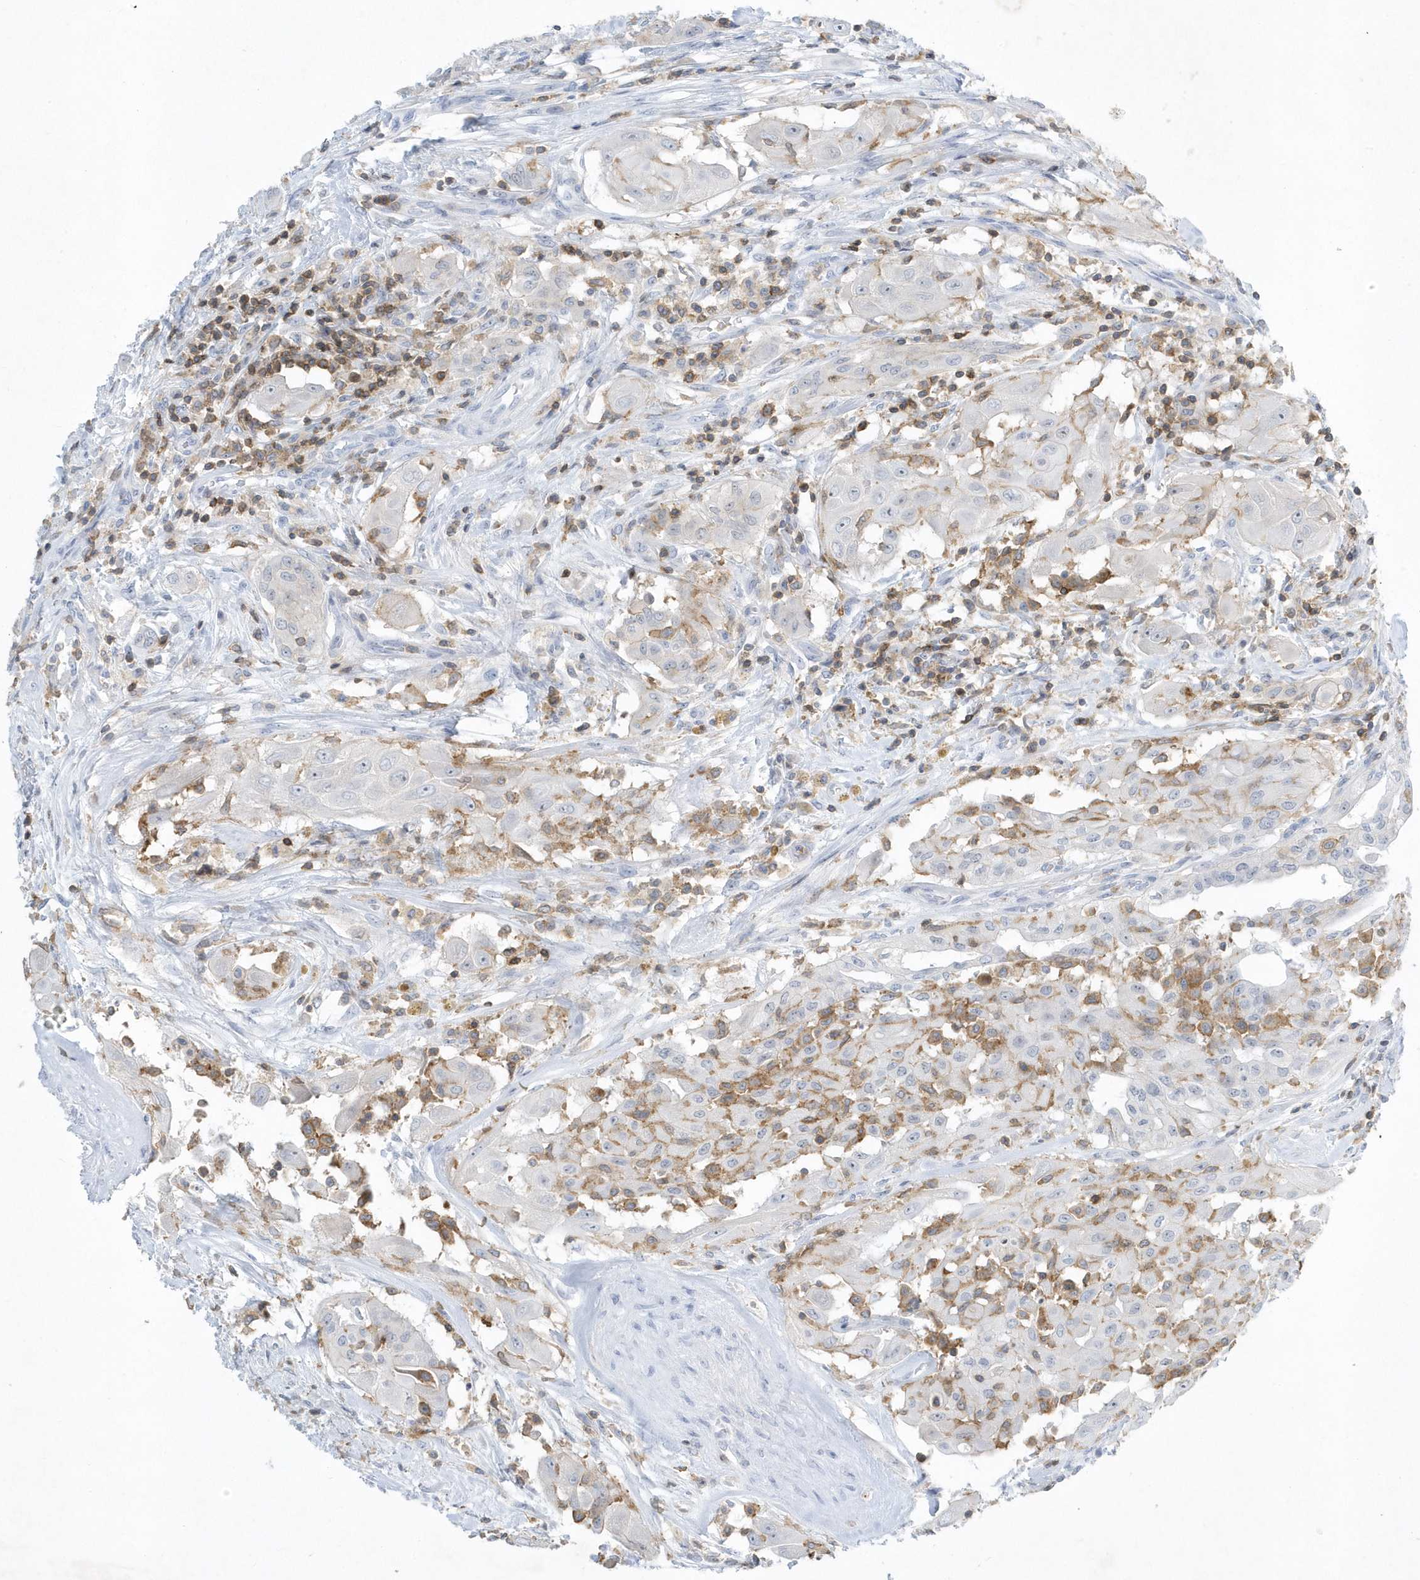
{"staining": {"intensity": "negative", "quantity": "none", "location": "none"}, "tissue": "thyroid cancer", "cell_type": "Tumor cells", "image_type": "cancer", "snomed": [{"axis": "morphology", "description": "Papillary adenocarcinoma, NOS"}, {"axis": "topography", "description": "Thyroid gland"}], "caption": "This is a histopathology image of immunohistochemistry staining of papillary adenocarcinoma (thyroid), which shows no expression in tumor cells.", "gene": "PSD4", "patient": {"sex": "female", "age": 59}}